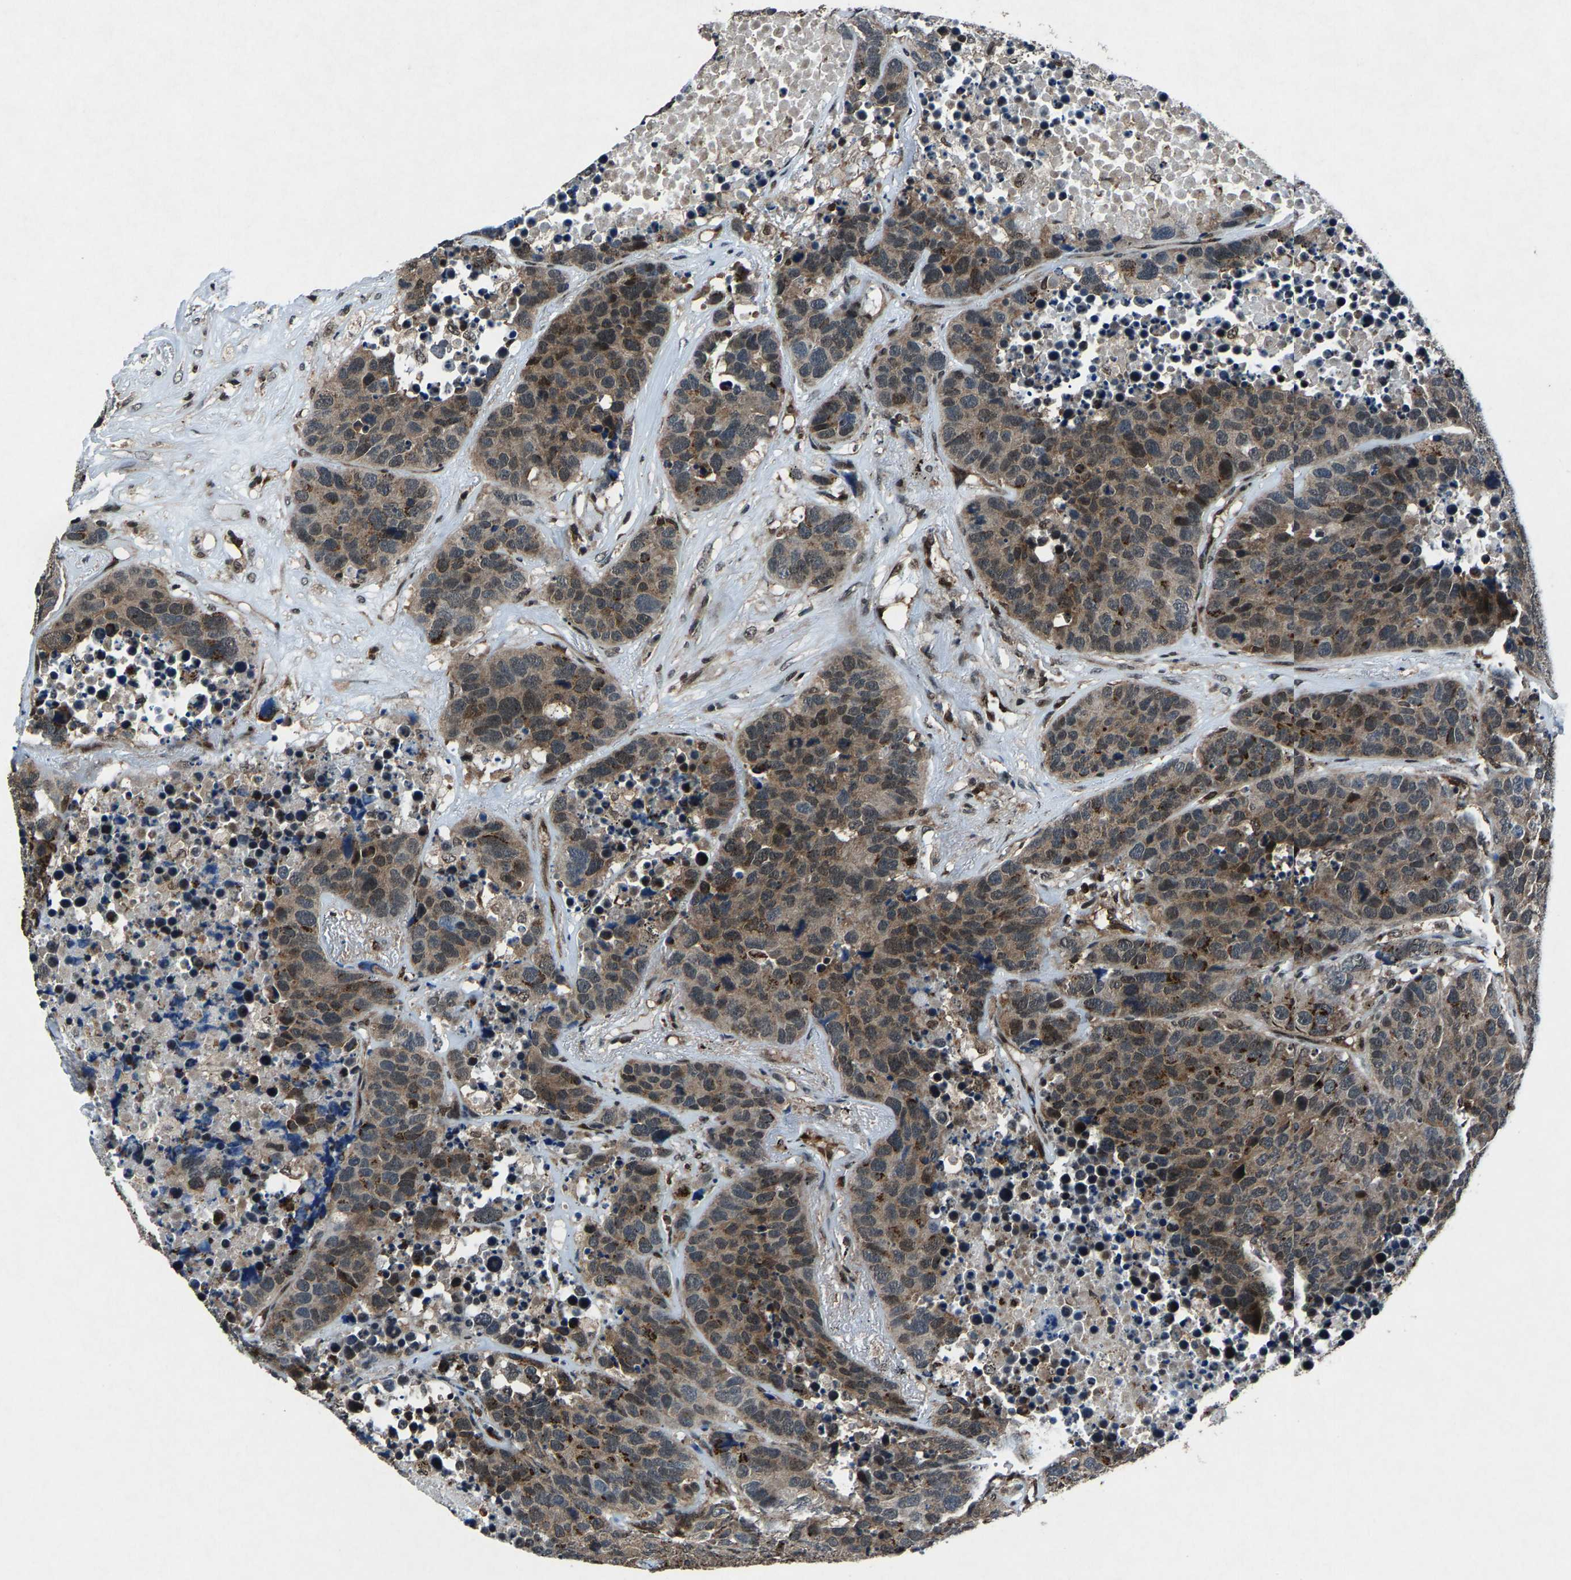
{"staining": {"intensity": "moderate", "quantity": ">75%", "location": "cytoplasmic/membranous"}, "tissue": "carcinoid", "cell_type": "Tumor cells", "image_type": "cancer", "snomed": [{"axis": "morphology", "description": "Carcinoid, malignant, NOS"}, {"axis": "topography", "description": "Lung"}], "caption": "Immunohistochemistry (IHC) photomicrograph of neoplastic tissue: human carcinoid stained using immunohistochemistry reveals medium levels of moderate protein expression localized specifically in the cytoplasmic/membranous of tumor cells, appearing as a cytoplasmic/membranous brown color.", "gene": "ATXN3", "patient": {"sex": "male", "age": 60}}